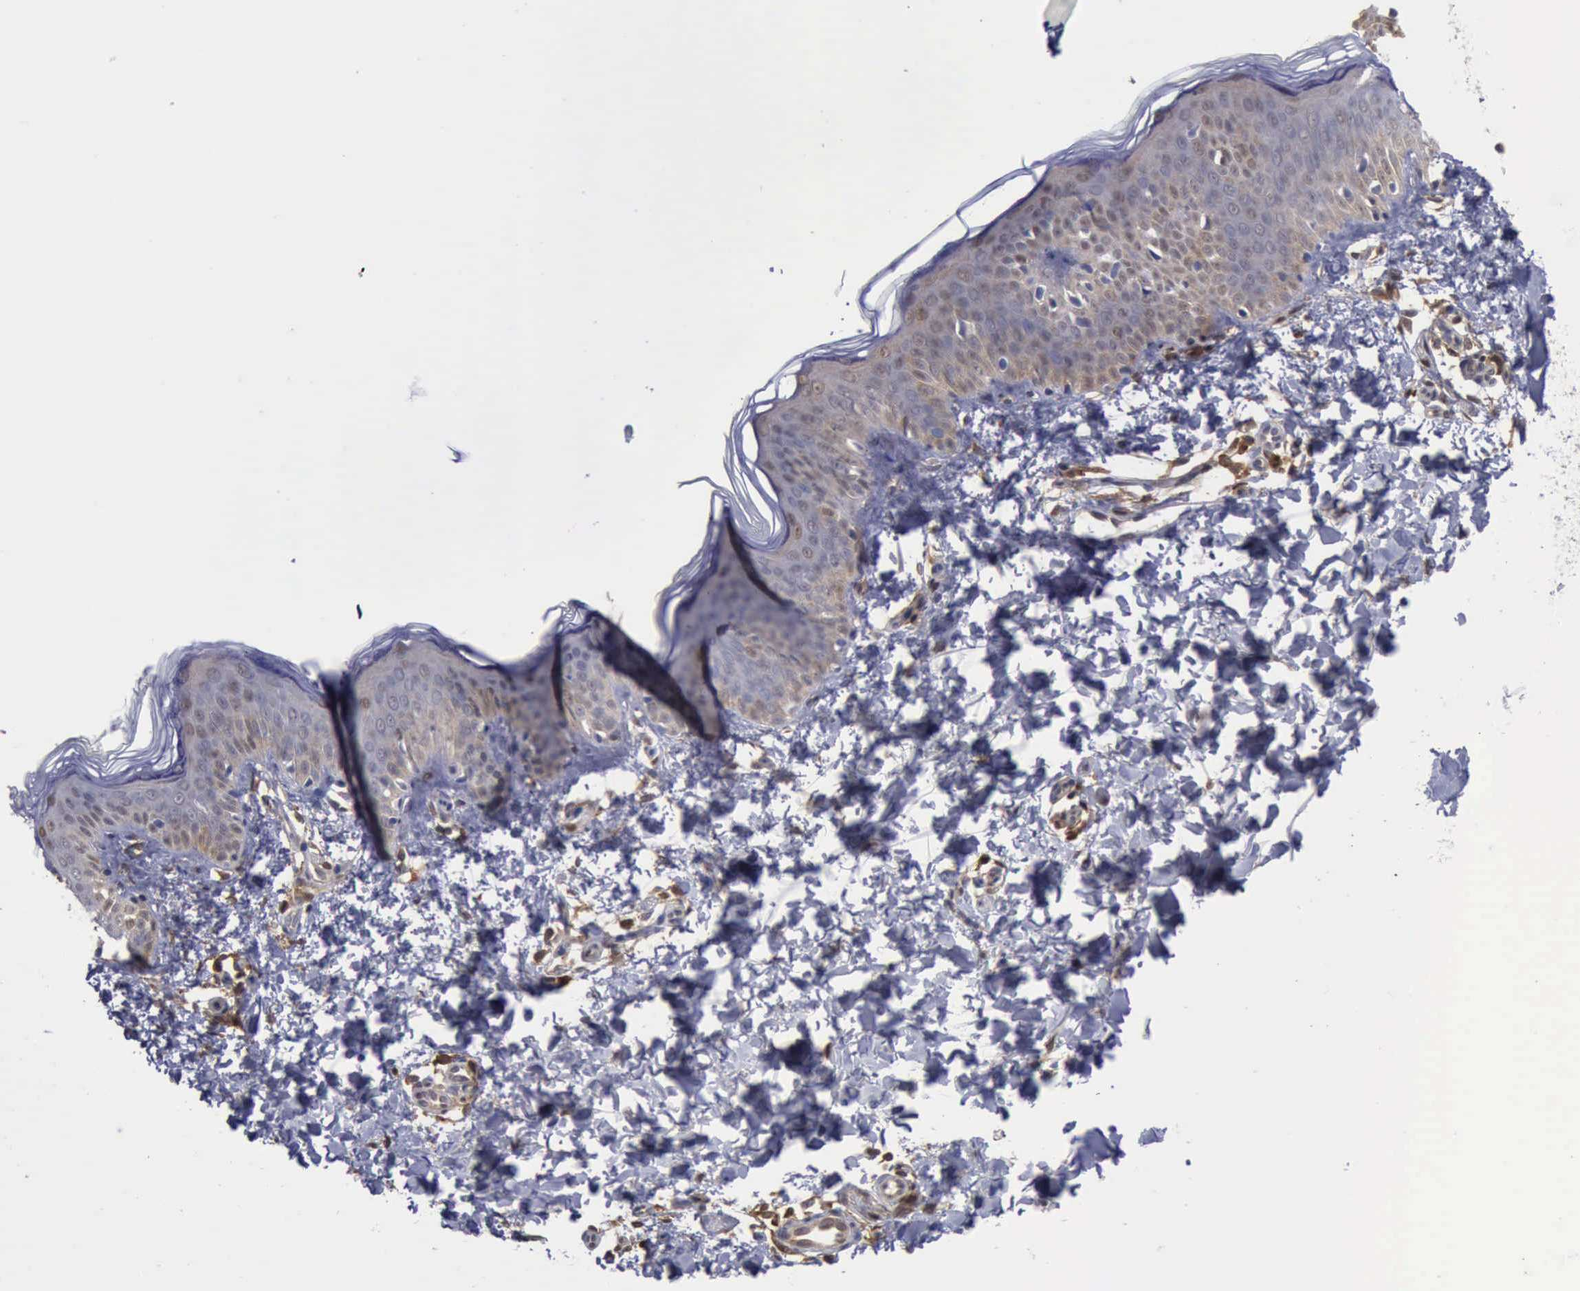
{"staining": {"intensity": "moderate", "quantity": ">75%", "location": "cytoplasmic/membranous,nuclear"}, "tissue": "skin", "cell_type": "Fibroblasts", "image_type": "normal", "snomed": [{"axis": "morphology", "description": "Normal tissue, NOS"}, {"axis": "topography", "description": "Skin"}], "caption": "The photomicrograph shows staining of normal skin, revealing moderate cytoplasmic/membranous,nuclear protein expression (brown color) within fibroblasts.", "gene": "STAT1", "patient": {"sex": "female", "age": 4}}